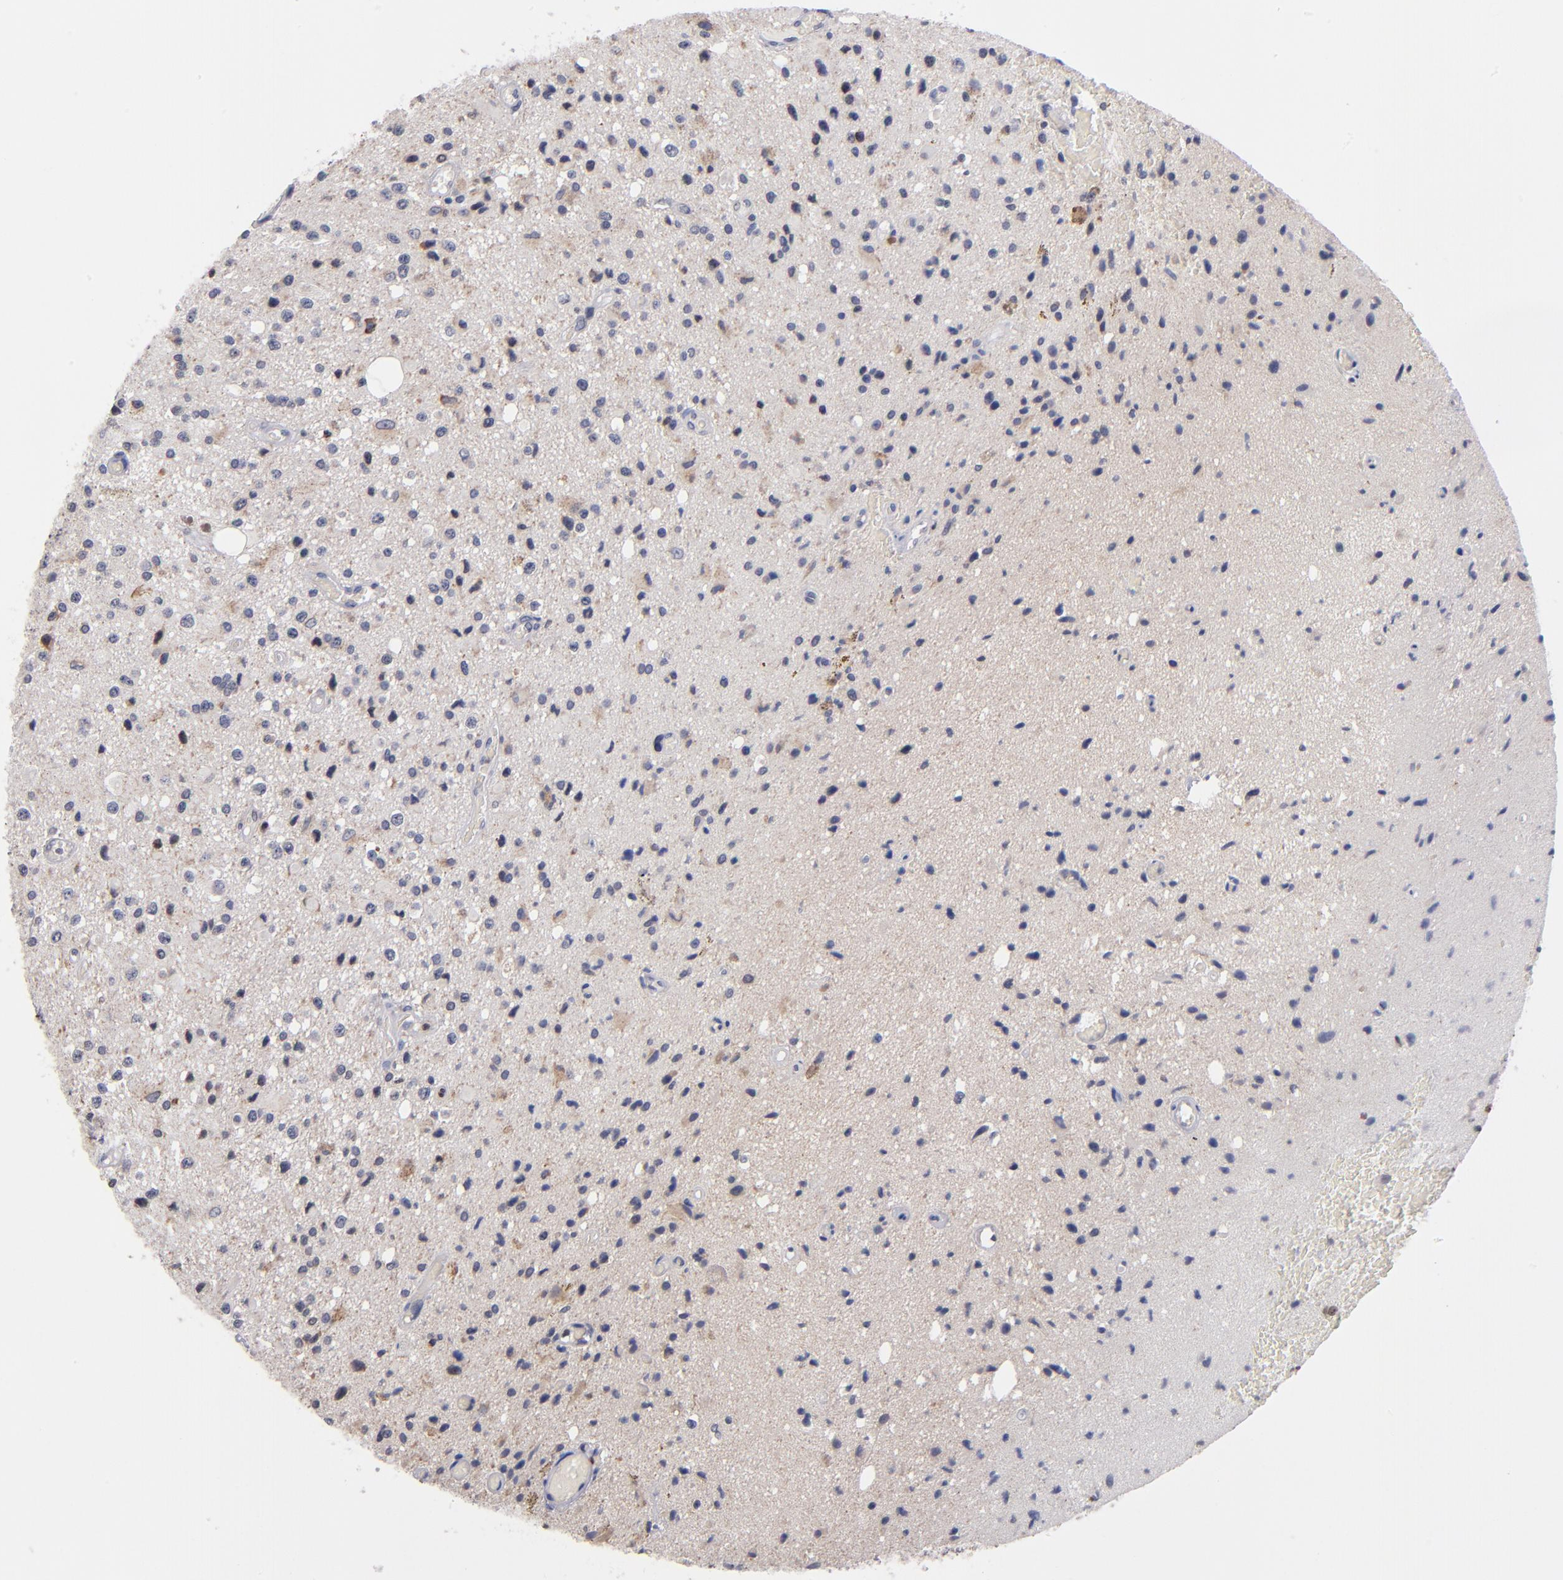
{"staining": {"intensity": "weak", "quantity": "<25%", "location": "cytoplasmic/membranous"}, "tissue": "glioma", "cell_type": "Tumor cells", "image_type": "cancer", "snomed": [{"axis": "morphology", "description": "Glioma, malignant, Low grade"}, {"axis": "topography", "description": "Brain"}], "caption": "A high-resolution micrograph shows immunohistochemistry (IHC) staining of malignant glioma (low-grade), which displays no significant positivity in tumor cells.", "gene": "ODF2", "patient": {"sex": "male", "age": 58}}